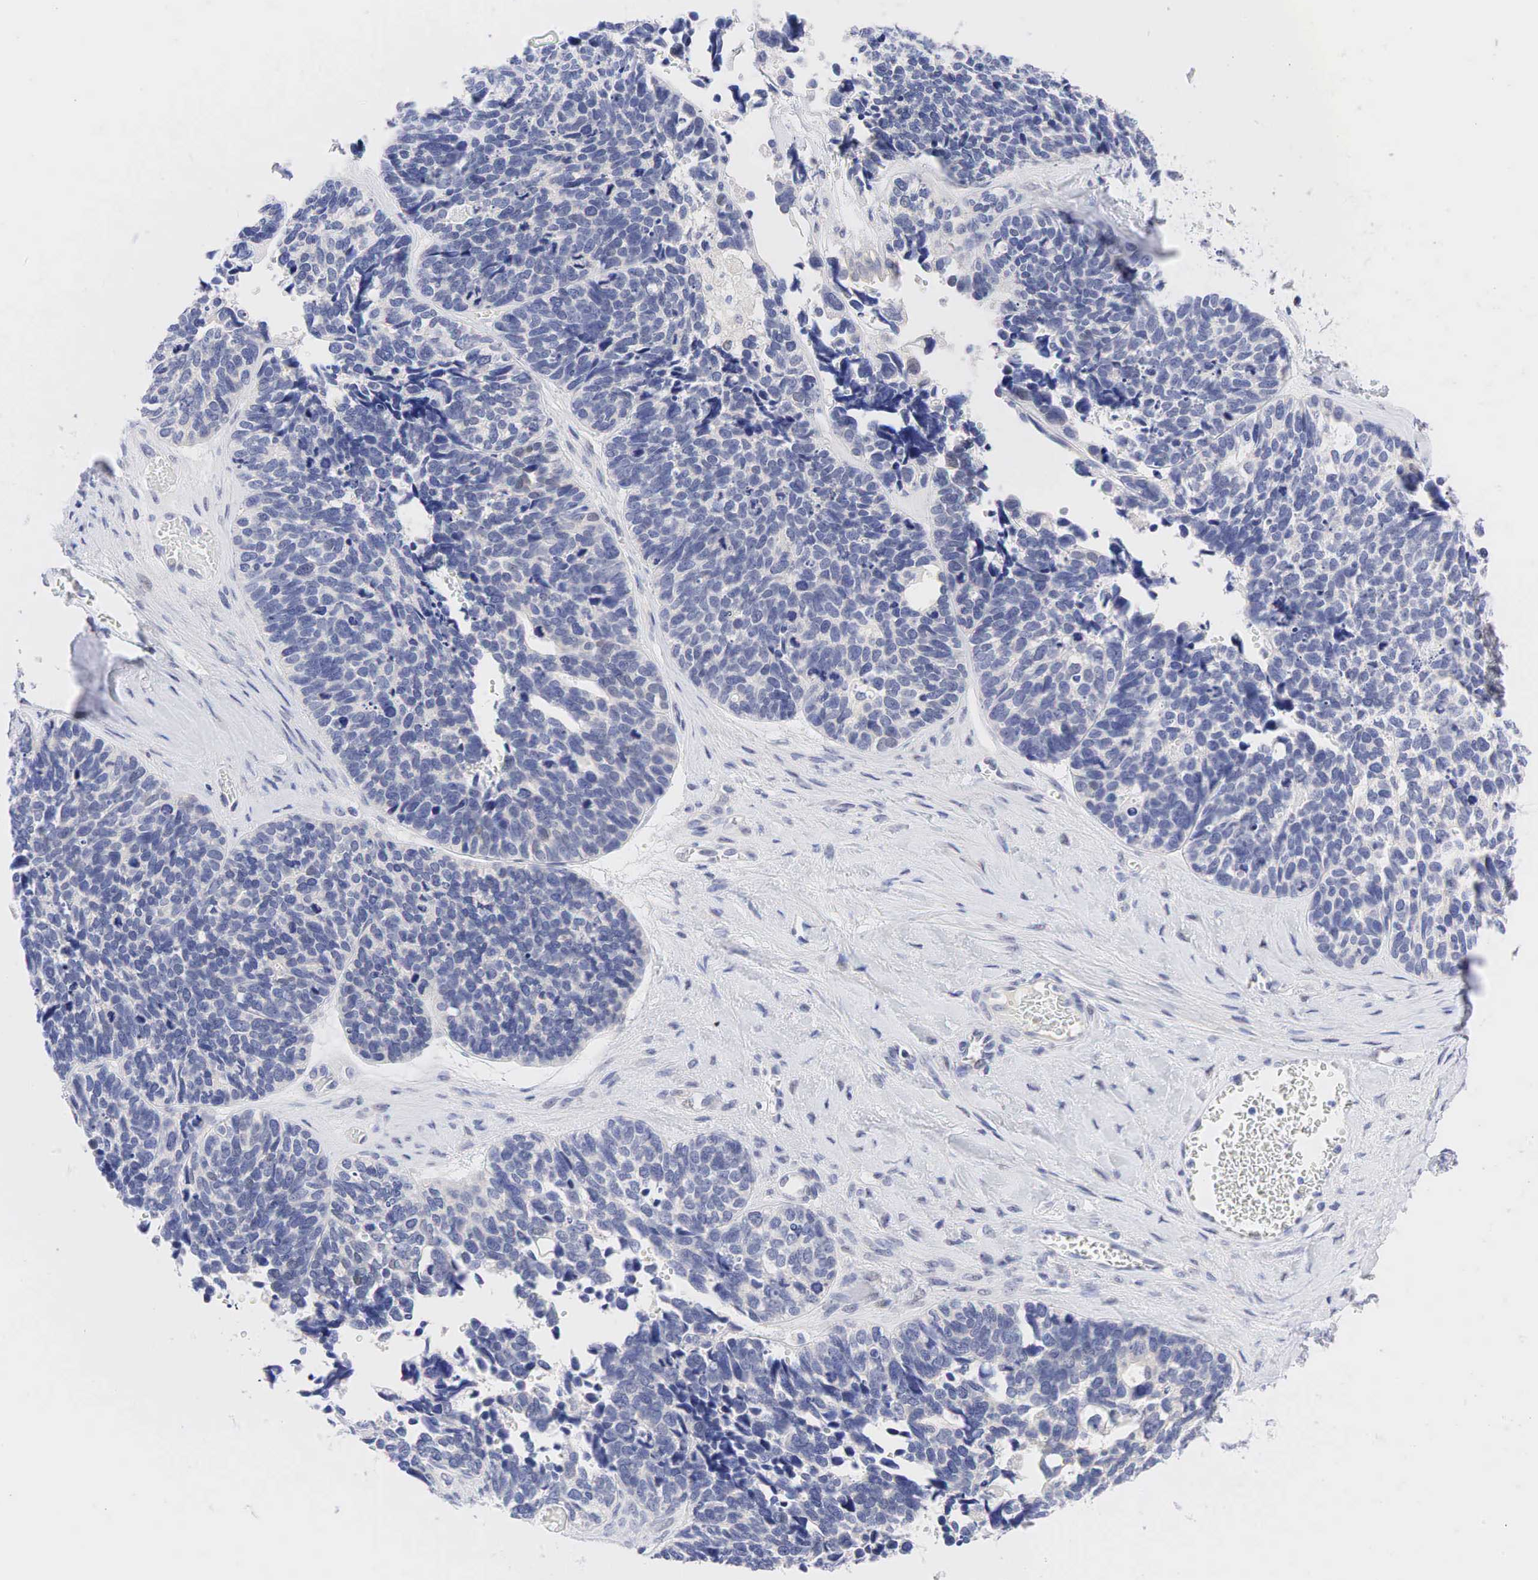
{"staining": {"intensity": "weak", "quantity": "<25%", "location": "nuclear"}, "tissue": "ovarian cancer", "cell_type": "Tumor cells", "image_type": "cancer", "snomed": [{"axis": "morphology", "description": "Cystadenocarcinoma, serous, NOS"}, {"axis": "topography", "description": "Ovary"}], "caption": "IHC micrograph of human ovarian cancer (serous cystadenocarcinoma) stained for a protein (brown), which exhibits no expression in tumor cells. The staining was performed using DAB (3,3'-diaminobenzidine) to visualize the protein expression in brown, while the nuclei were stained in blue with hematoxylin (Magnification: 20x).", "gene": "AR", "patient": {"sex": "female", "age": 77}}